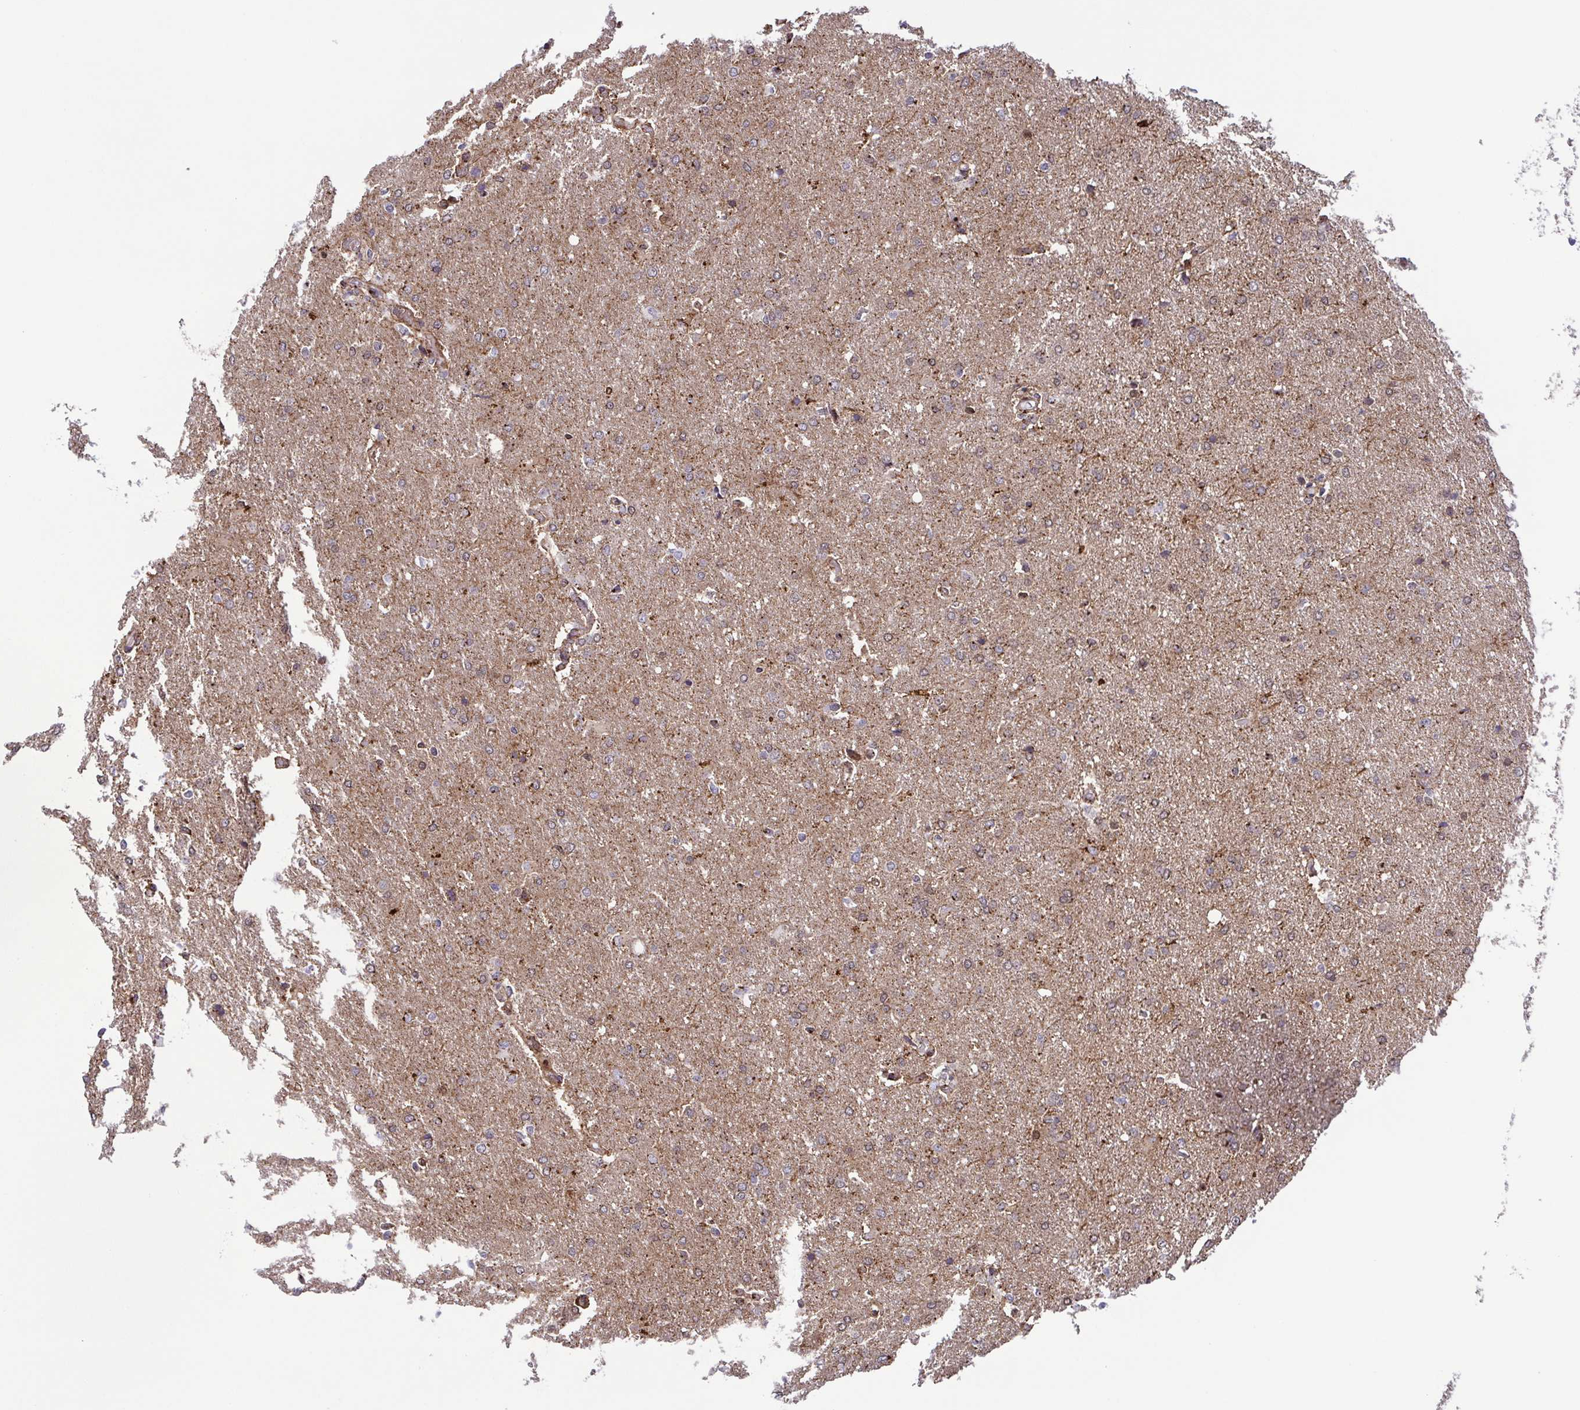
{"staining": {"intensity": "weak", "quantity": "25%-75%", "location": "cytoplasmic/membranous,nuclear"}, "tissue": "glioma", "cell_type": "Tumor cells", "image_type": "cancer", "snomed": [{"axis": "morphology", "description": "Glioma, malignant, High grade"}, {"axis": "topography", "description": "Brain"}], "caption": "The immunohistochemical stain labels weak cytoplasmic/membranous and nuclear expression in tumor cells of malignant high-grade glioma tissue.", "gene": "CHMP1B", "patient": {"sex": "male", "age": 68}}